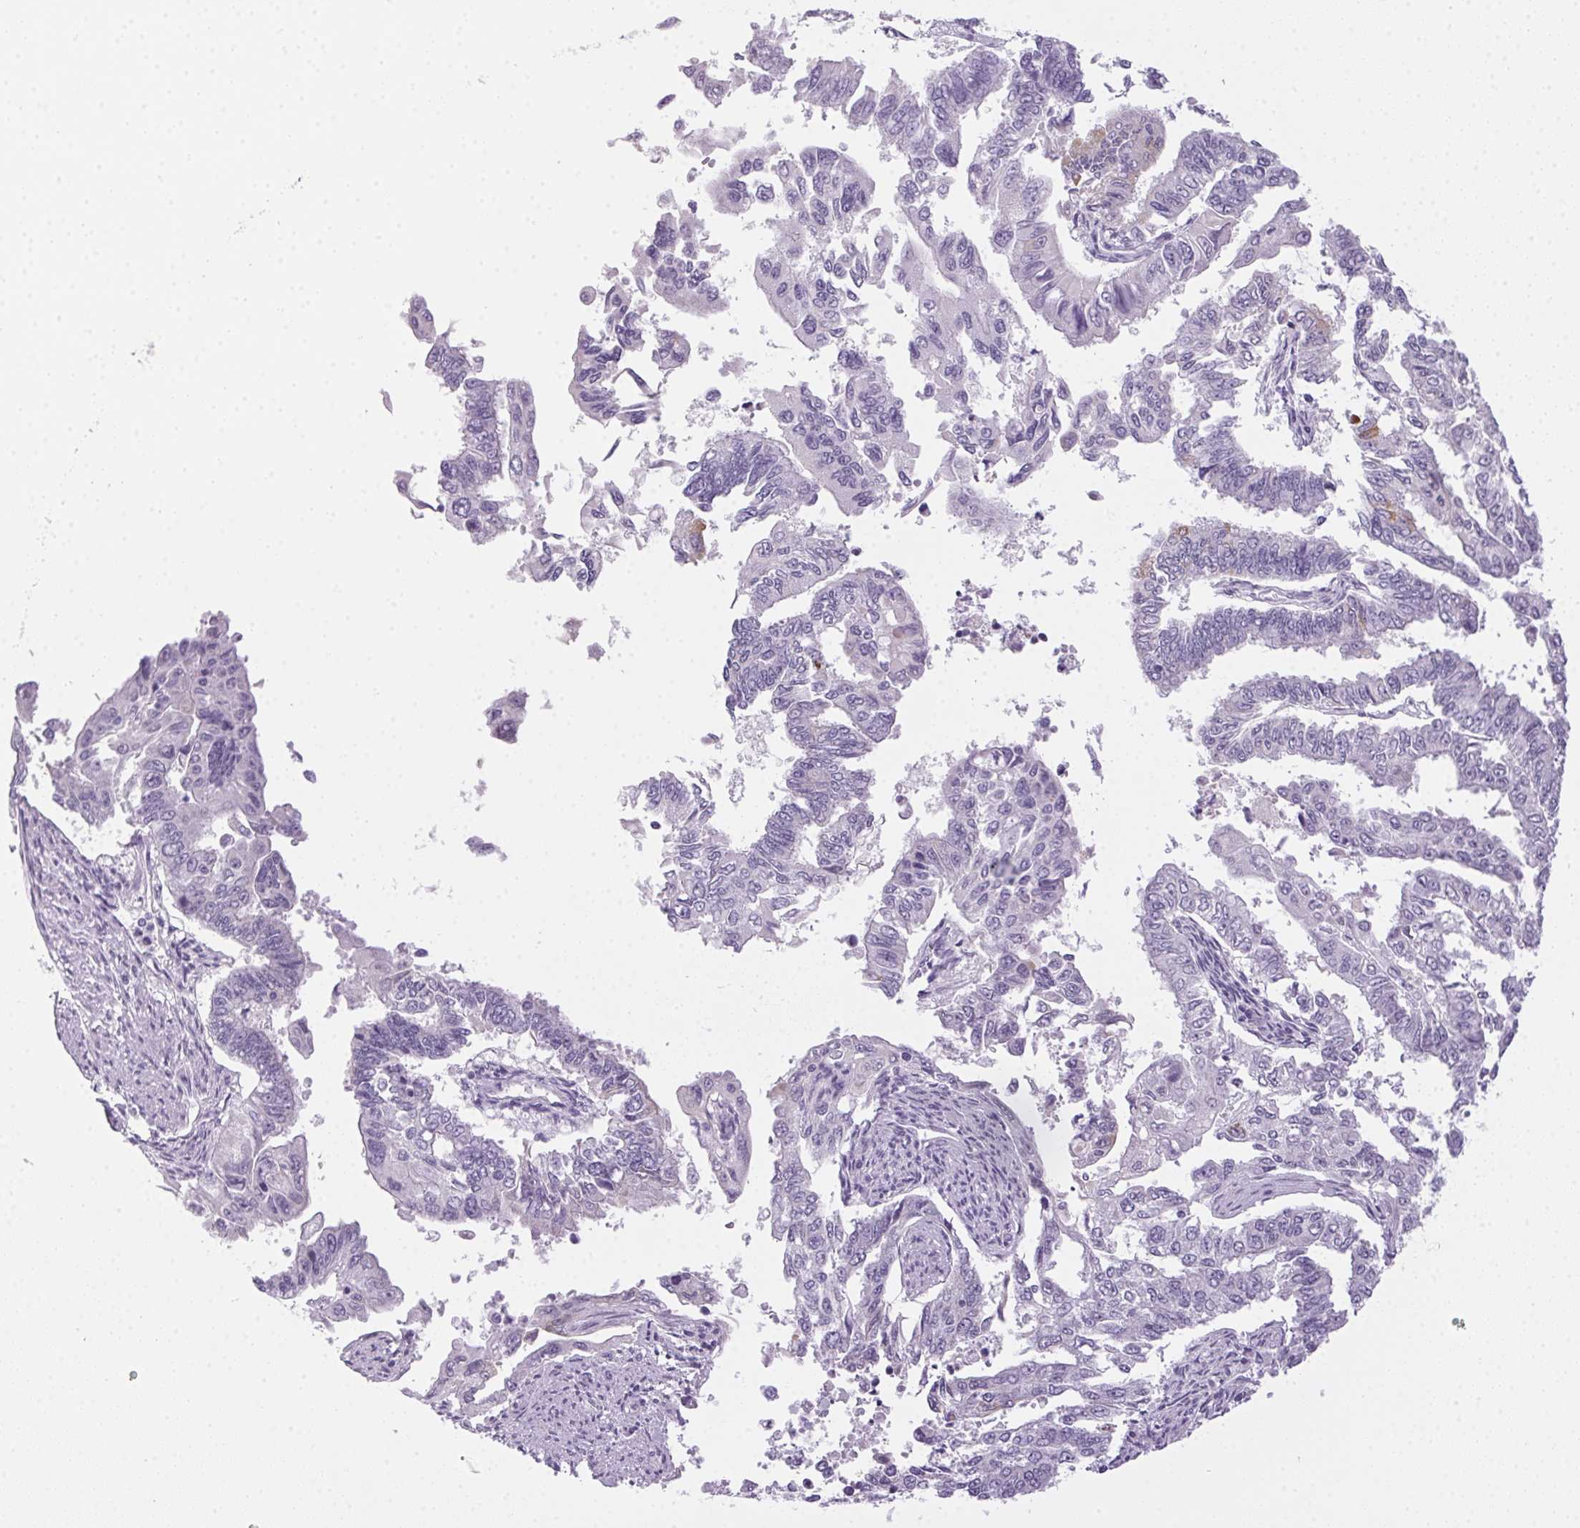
{"staining": {"intensity": "negative", "quantity": "none", "location": "none"}, "tissue": "endometrial cancer", "cell_type": "Tumor cells", "image_type": "cancer", "snomed": [{"axis": "morphology", "description": "Adenocarcinoma, NOS"}, {"axis": "topography", "description": "Uterus"}], "caption": "Immunohistochemistry (IHC) image of neoplastic tissue: endometrial cancer (adenocarcinoma) stained with DAB shows no significant protein positivity in tumor cells.", "gene": "POPDC2", "patient": {"sex": "female", "age": 59}}